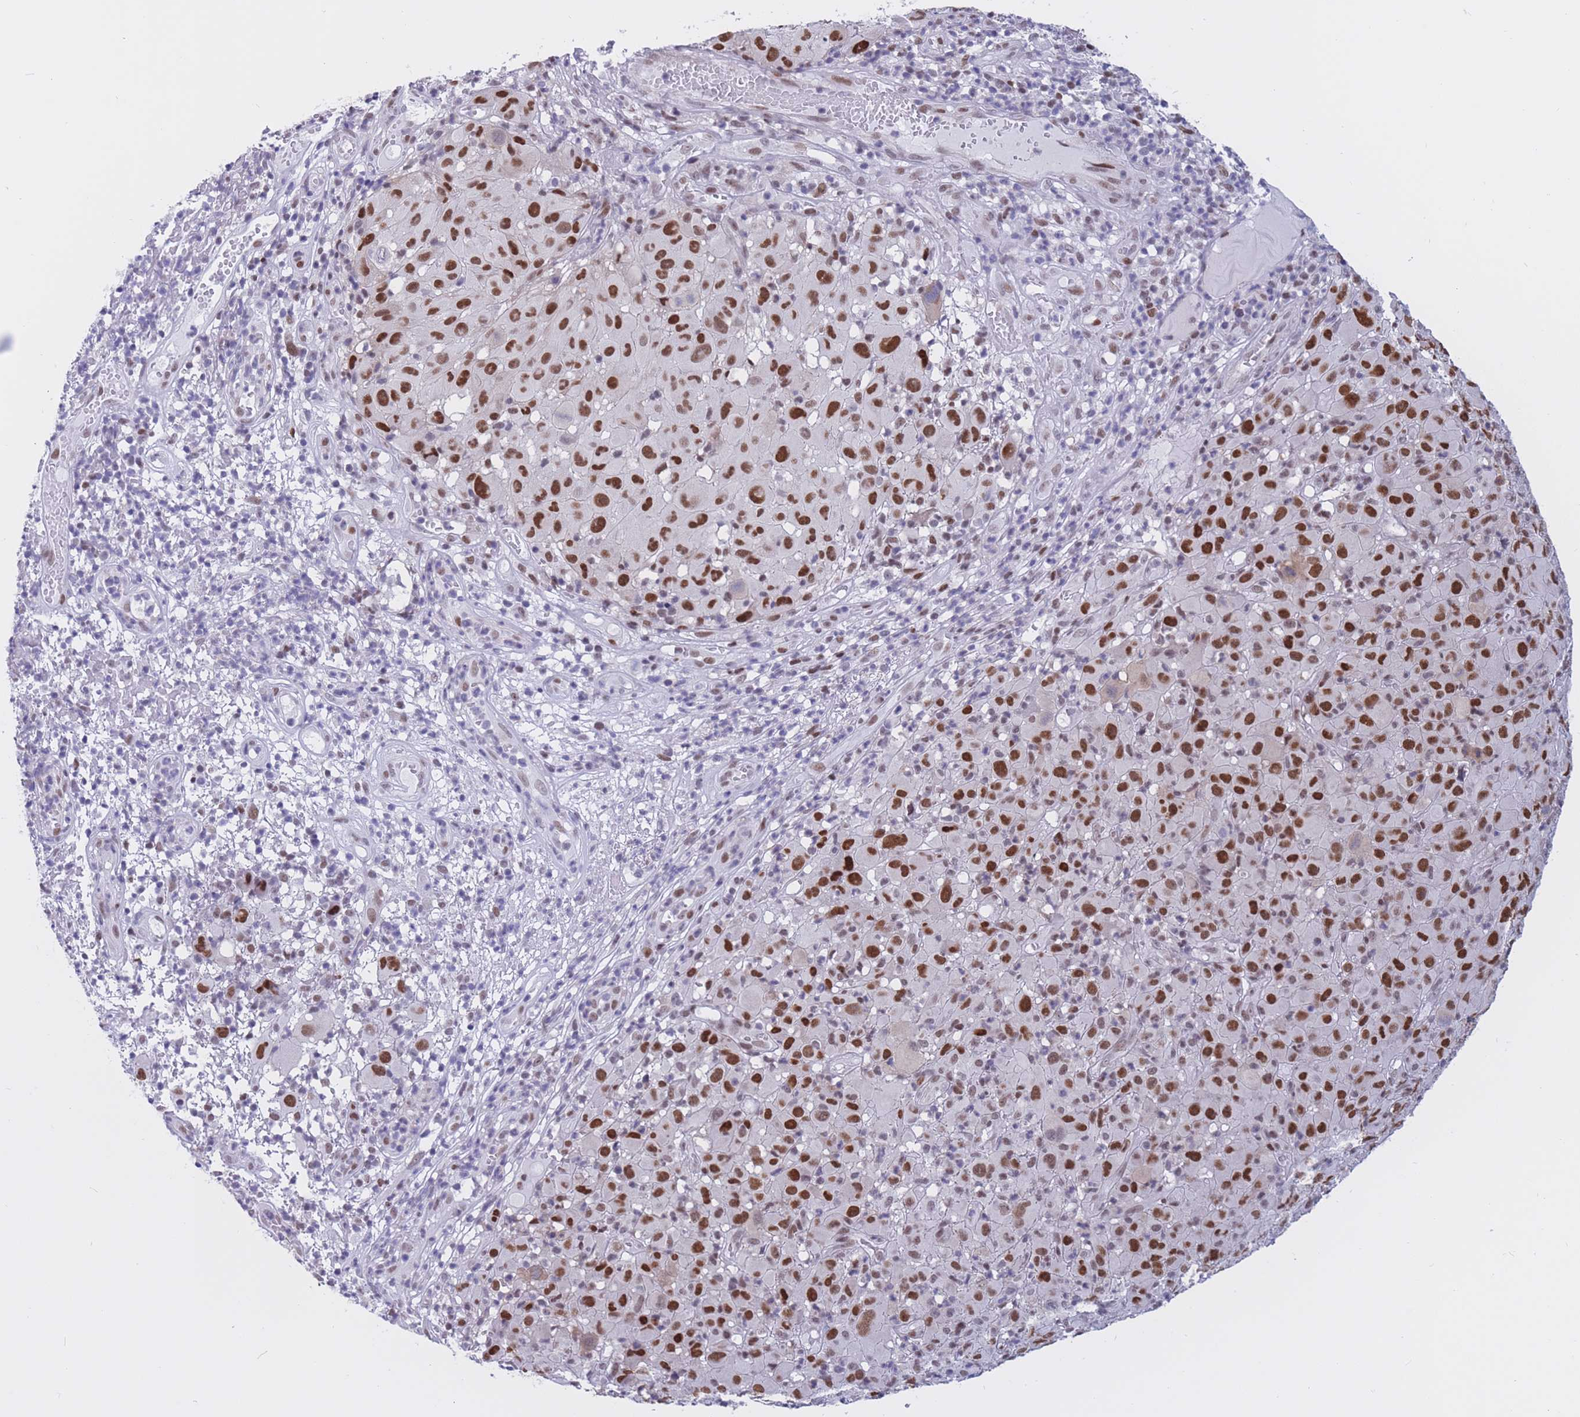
{"staining": {"intensity": "strong", "quantity": ">75%", "location": "nuclear"}, "tissue": "melanoma", "cell_type": "Tumor cells", "image_type": "cancer", "snomed": [{"axis": "morphology", "description": "Malignant melanoma, NOS"}, {"axis": "topography", "description": "Skin"}], "caption": "This is an image of immunohistochemistry staining of melanoma, which shows strong positivity in the nuclear of tumor cells.", "gene": "NASP", "patient": {"sex": "male", "age": 73}}